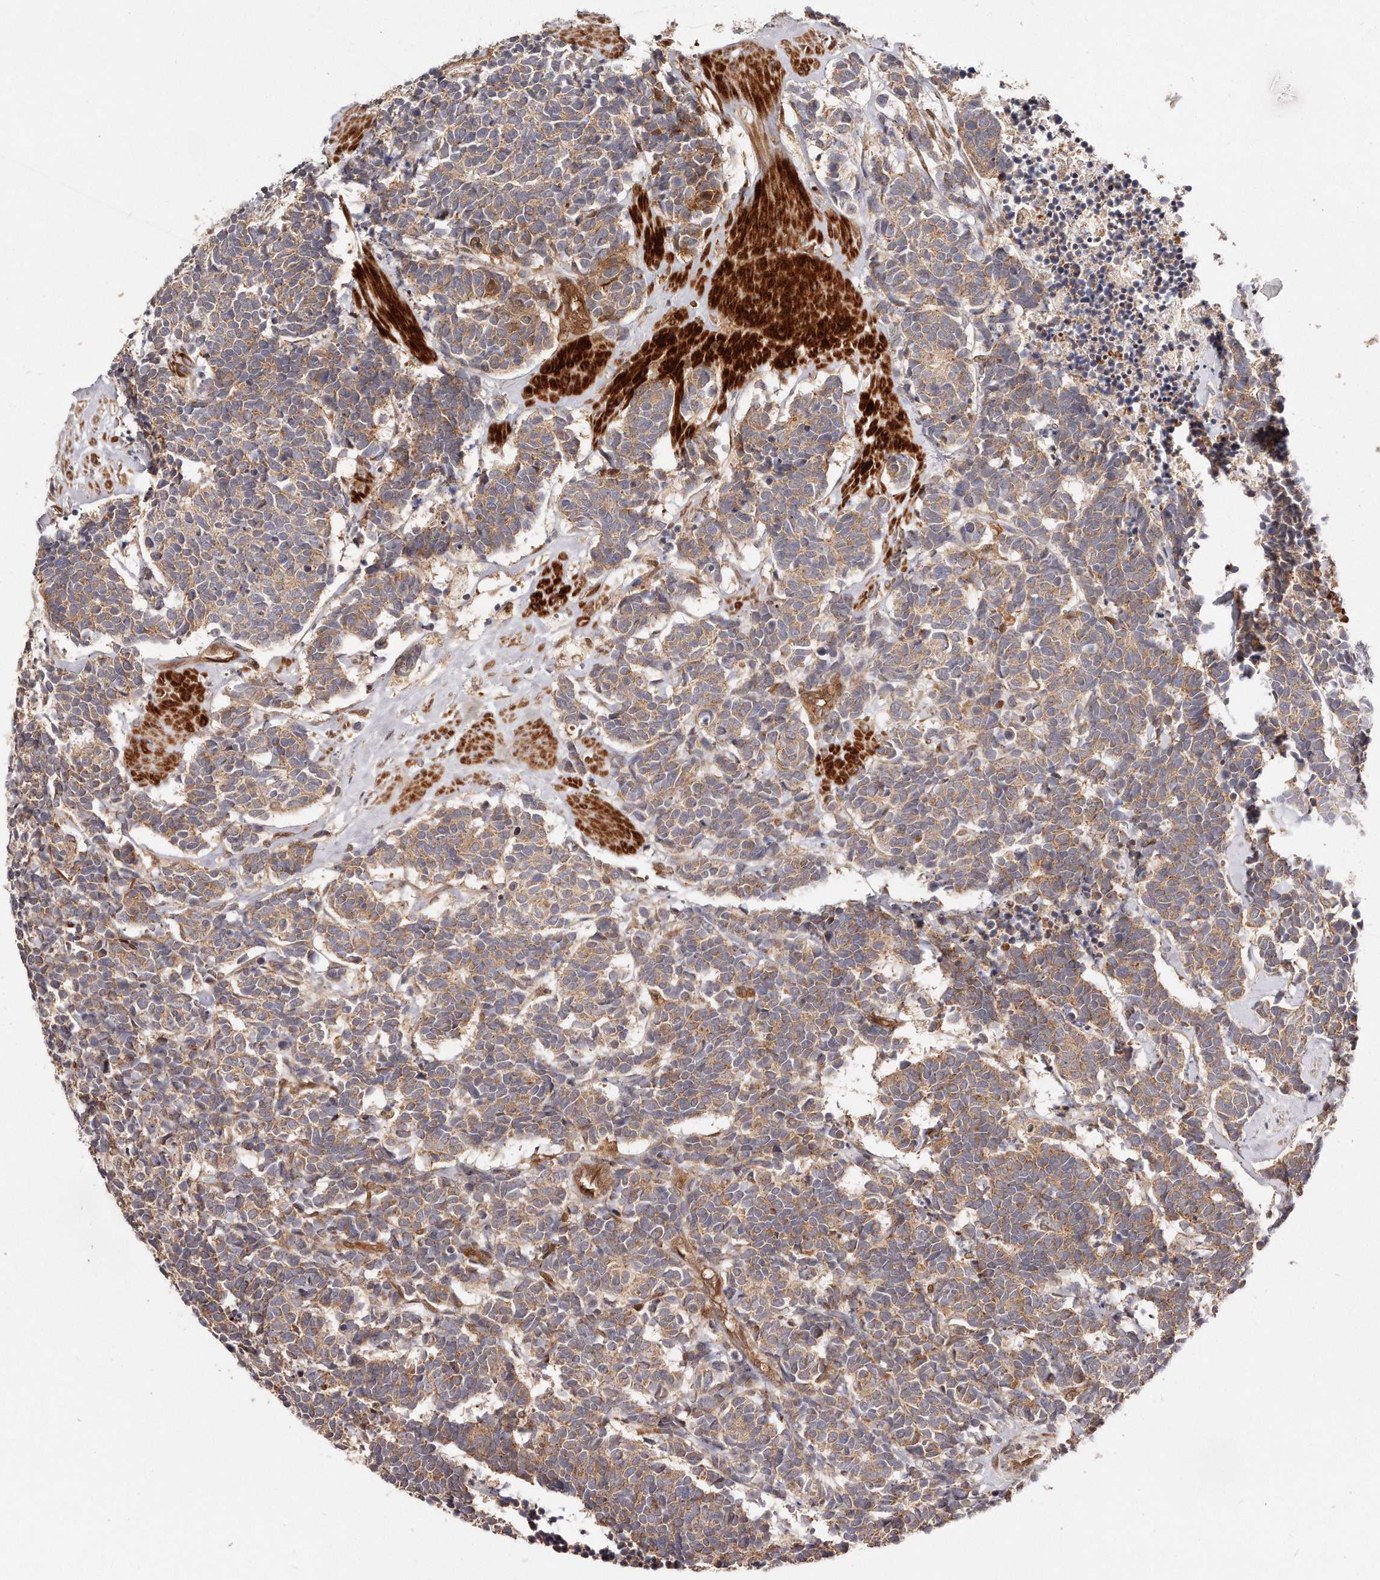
{"staining": {"intensity": "weak", "quantity": ">75%", "location": "cytoplasmic/membranous"}, "tissue": "carcinoid", "cell_type": "Tumor cells", "image_type": "cancer", "snomed": [{"axis": "morphology", "description": "Carcinoma, NOS"}, {"axis": "morphology", "description": "Carcinoid, malignant, NOS"}, {"axis": "topography", "description": "Urinary bladder"}], "caption": "Immunohistochemistry staining of carcinoid, which reveals low levels of weak cytoplasmic/membranous staining in about >75% of tumor cells indicating weak cytoplasmic/membranous protein positivity. The staining was performed using DAB (brown) for protein detection and nuclei were counterstained in hematoxylin (blue).", "gene": "GBP4", "patient": {"sex": "male", "age": 57}}